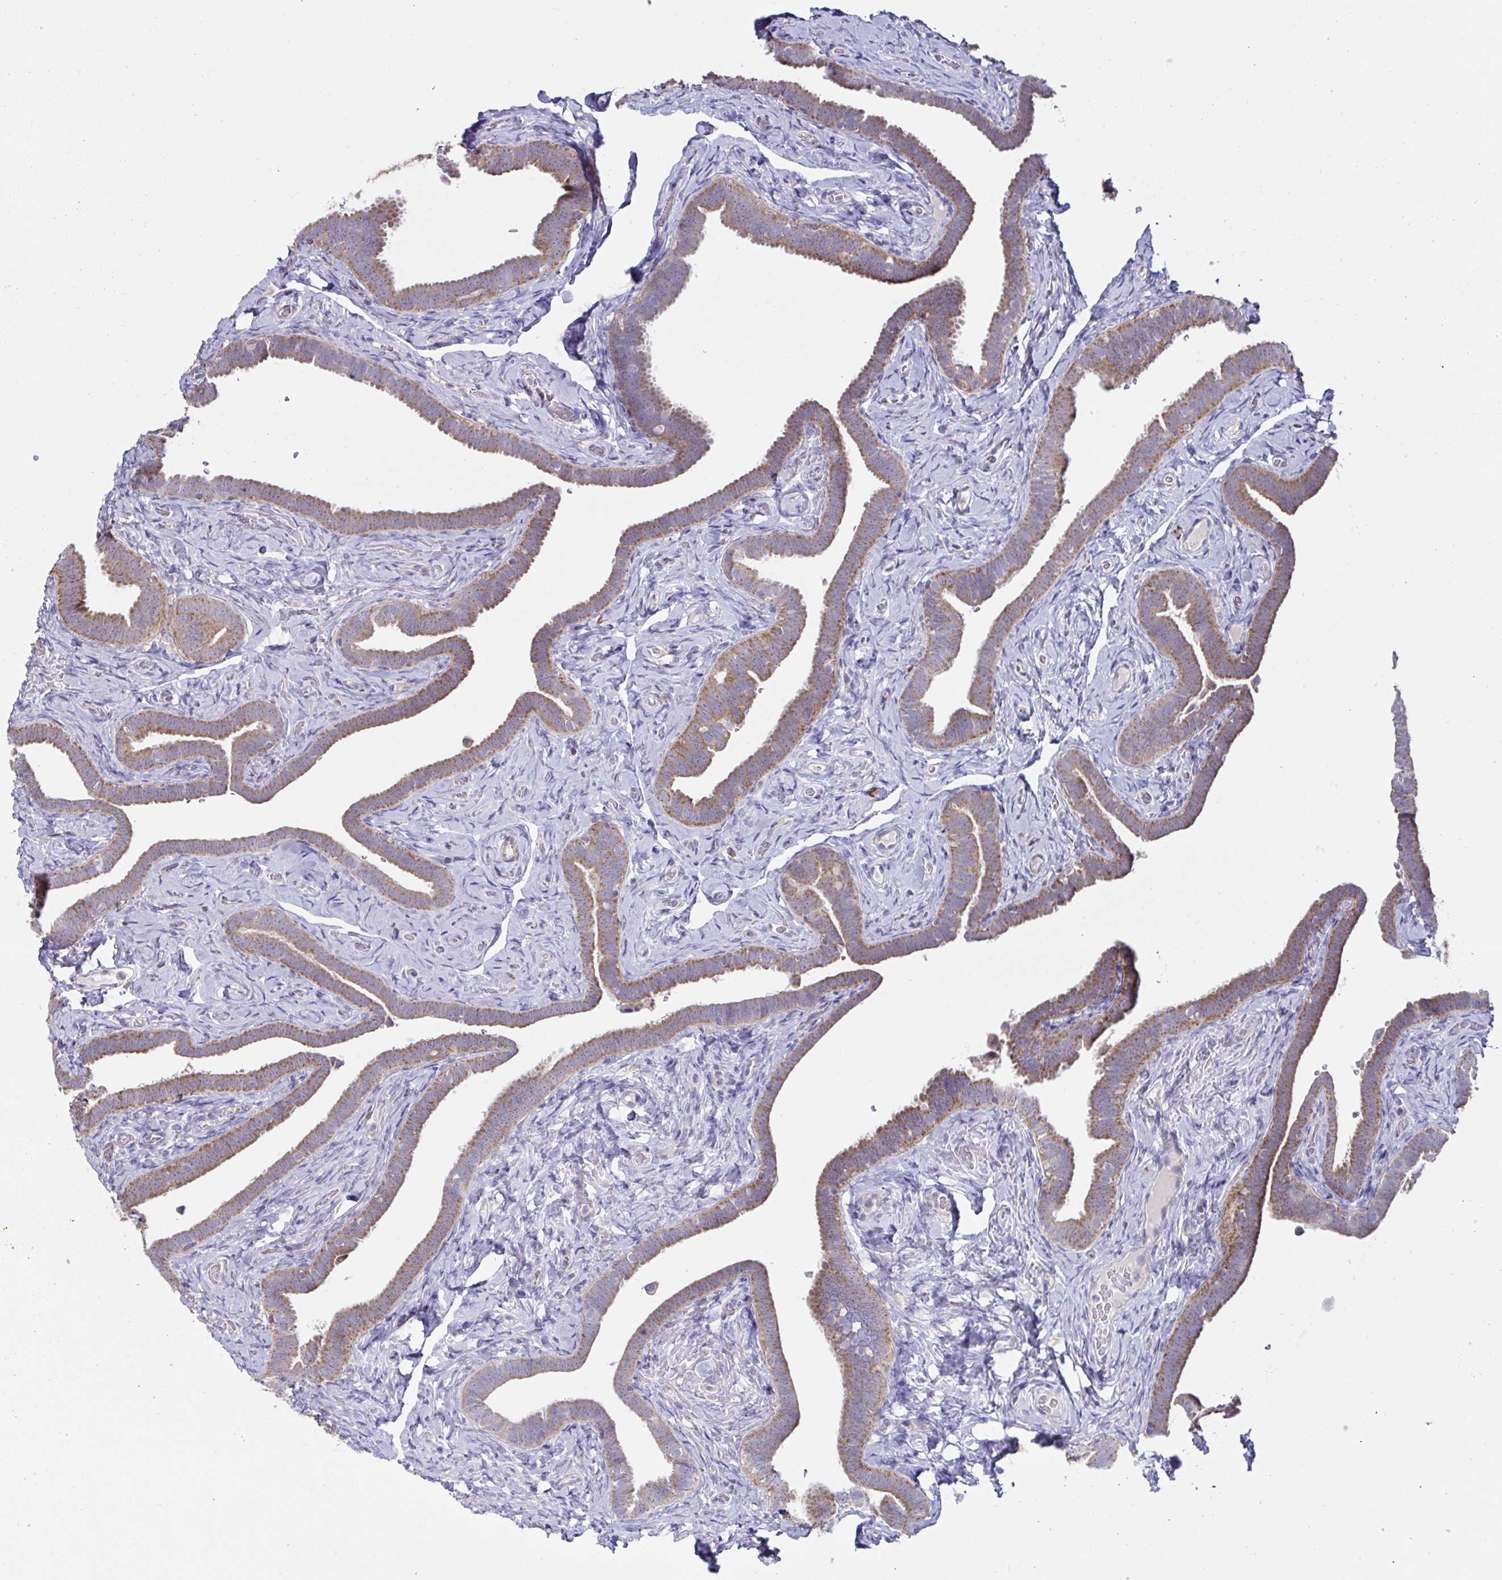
{"staining": {"intensity": "moderate", "quantity": ">75%", "location": "cytoplasmic/membranous"}, "tissue": "fallopian tube", "cell_type": "Glandular cells", "image_type": "normal", "snomed": [{"axis": "morphology", "description": "Normal tissue, NOS"}, {"axis": "topography", "description": "Fallopian tube"}], "caption": "Immunohistochemical staining of unremarkable human fallopian tube demonstrates moderate cytoplasmic/membranous protein expression in about >75% of glandular cells.", "gene": "DOK7", "patient": {"sex": "female", "age": 69}}